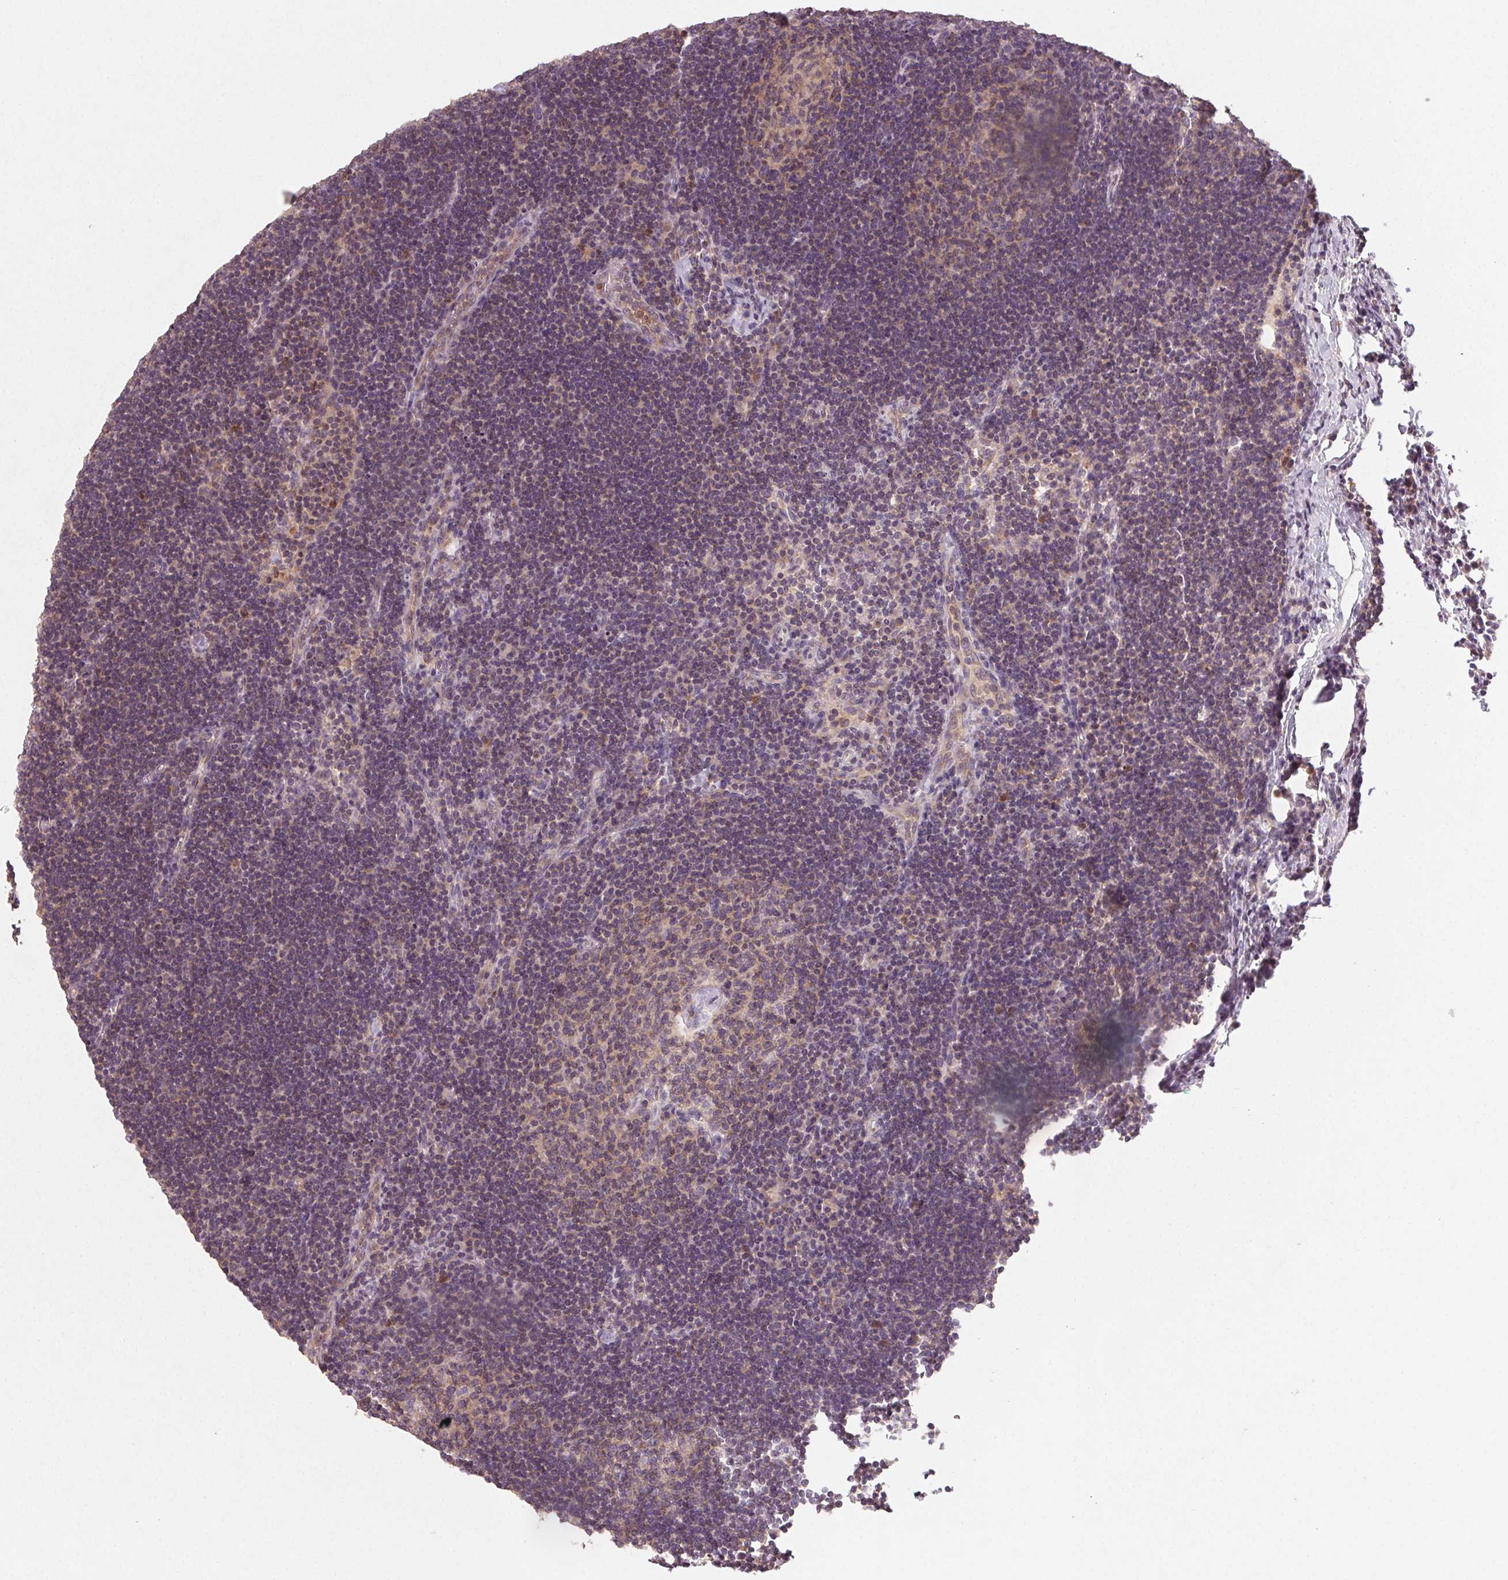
{"staining": {"intensity": "weak", "quantity": "25%-75%", "location": "cytoplasmic/membranous"}, "tissue": "lymph node", "cell_type": "Germinal center cells", "image_type": "normal", "snomed": [{"axis": "morphology", "description": "Normal tissue, NOS"}, {"axis": "topography", "description": "Lymph node"}], "caption": "This image exhibits IHC staining of benign human lymph node, with low weak cytoplasmic/membranous expression in about 25%-75% of germinal center cells.", "gene": "AP1S1", "patient": {"sex": "male", "age": 67}}